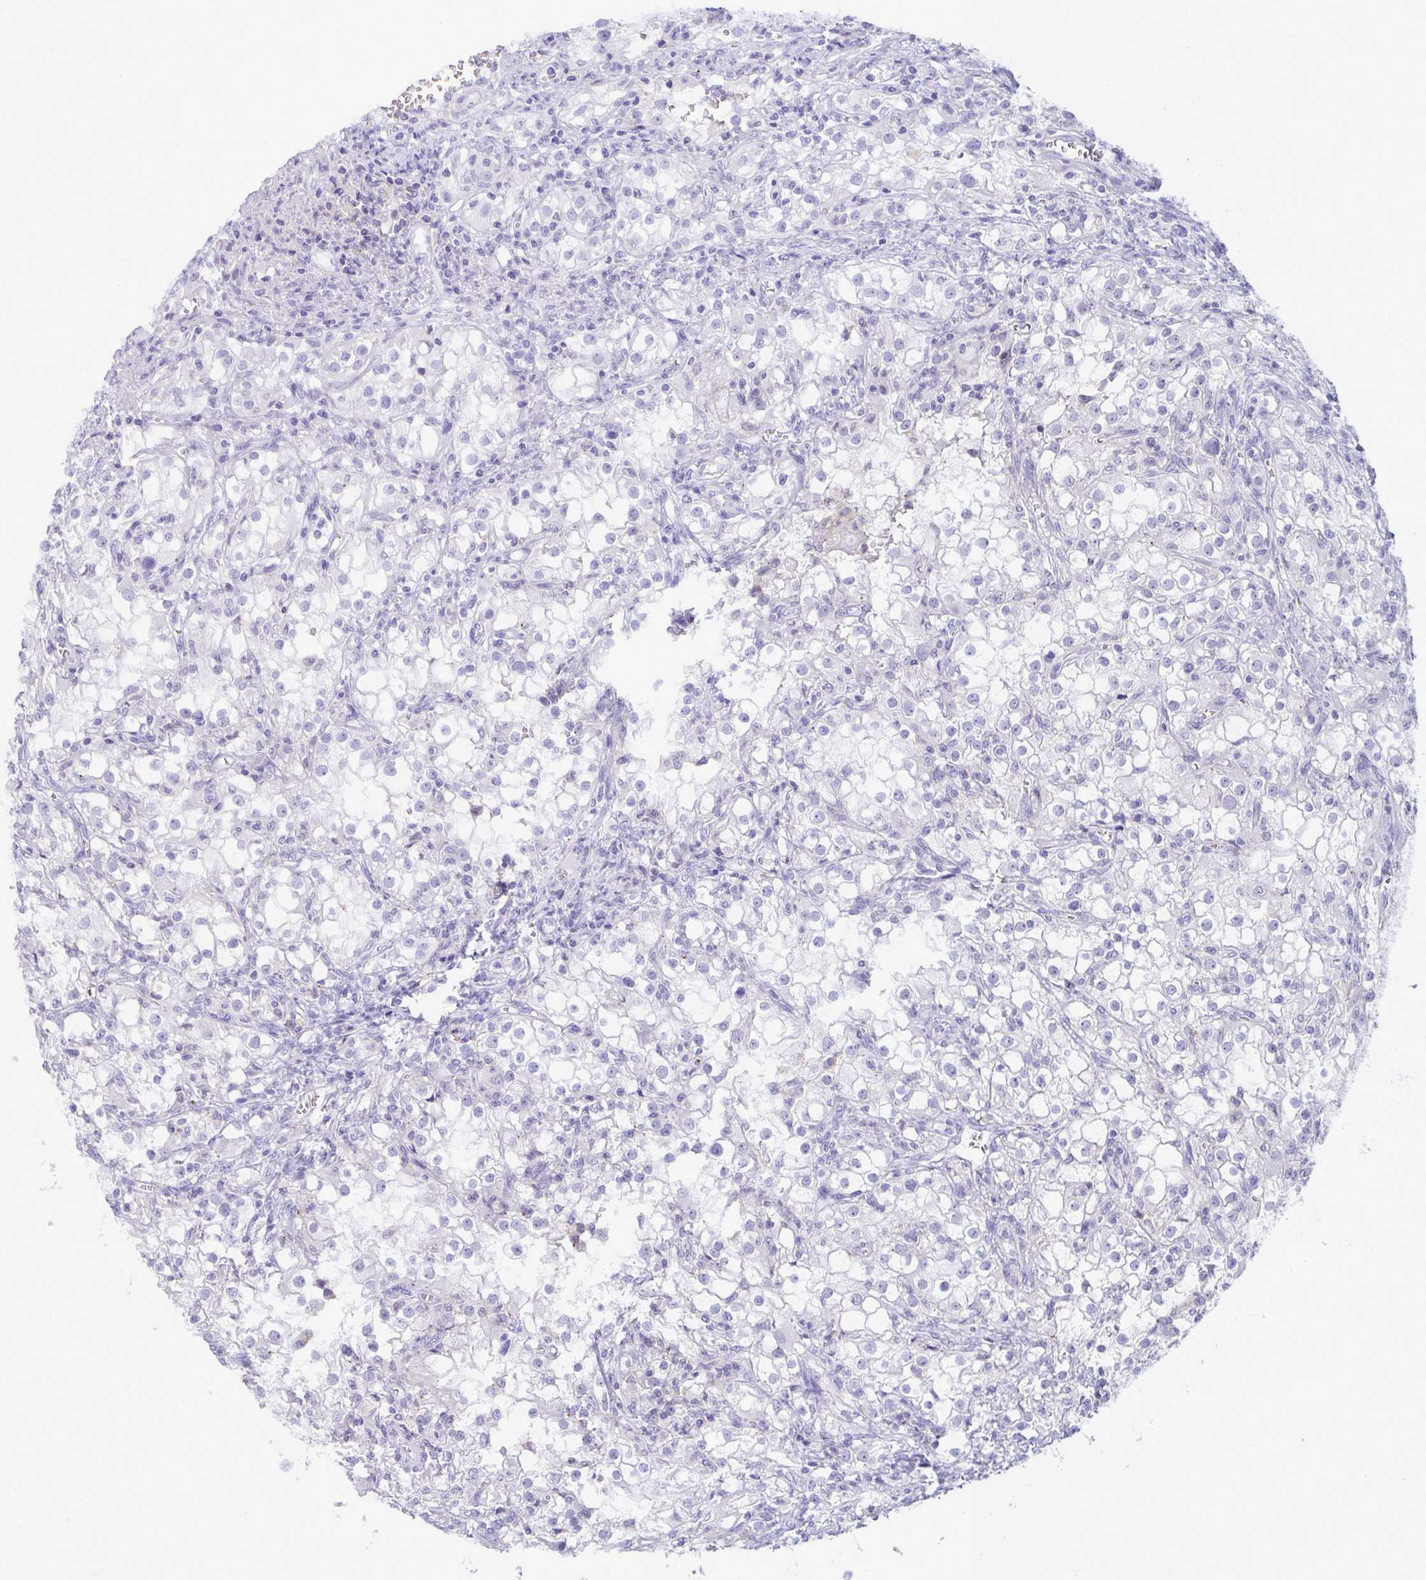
{"staining": {"intensity": "negative", "quantity": "none", "location": "none"}, "tissue": "renal cancer", "cell_type": "Tumor cells", "image_type": "cancer", "snomed": [{"axis": "morphology", "description": "Adenocarcinoma, NOS"}, {"axis": "topography", "description": "Kidney"}], "caption": "Photomicrograph shows no significant protein expression in tumor cells of renal cancer (adenocarcinoma).", "gene": "RGPD5", "patient": {"sex": "female", "age": 74}}